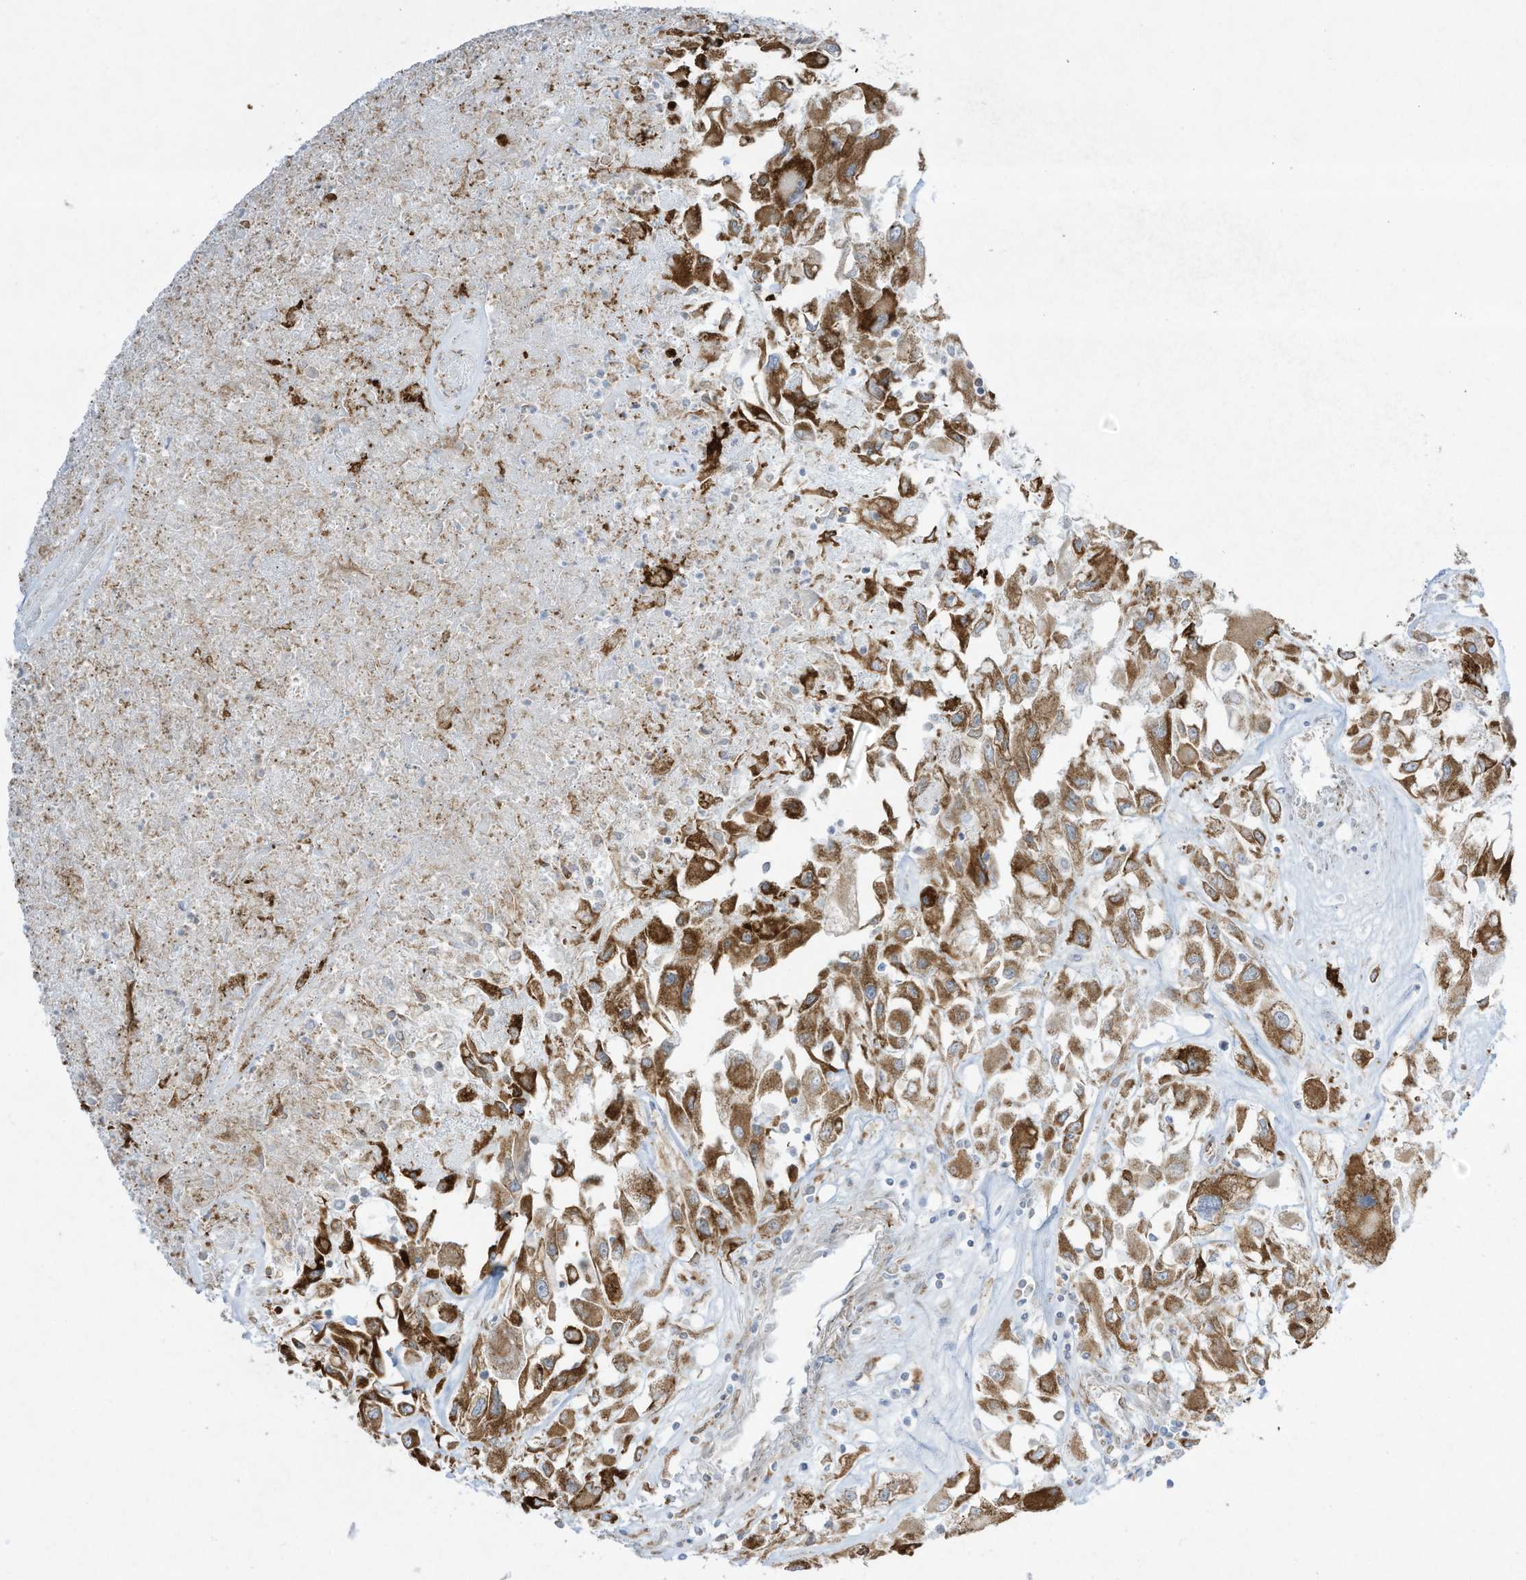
{"staining": {"intensity": "strong", "quantity": "25%-75%", "location": "cytoplasmic/membranous"}, "tissue": "renal cancer", "cell_type": "Tumor cells", "image_type": "cancer", "snomed": [{"axis": "morphology", "description": "Adenocarcinoma, NOS"}, {"axis": "topography", "description": "Kidney"}], "caption": "A brown stain labels strong cytoplasmic/membranous positivity of a protein in human renal cancer (adenocarcinoma) tumor cells.", "gene": "PTK6", "patient": {"sex": "female", "age": 52}}